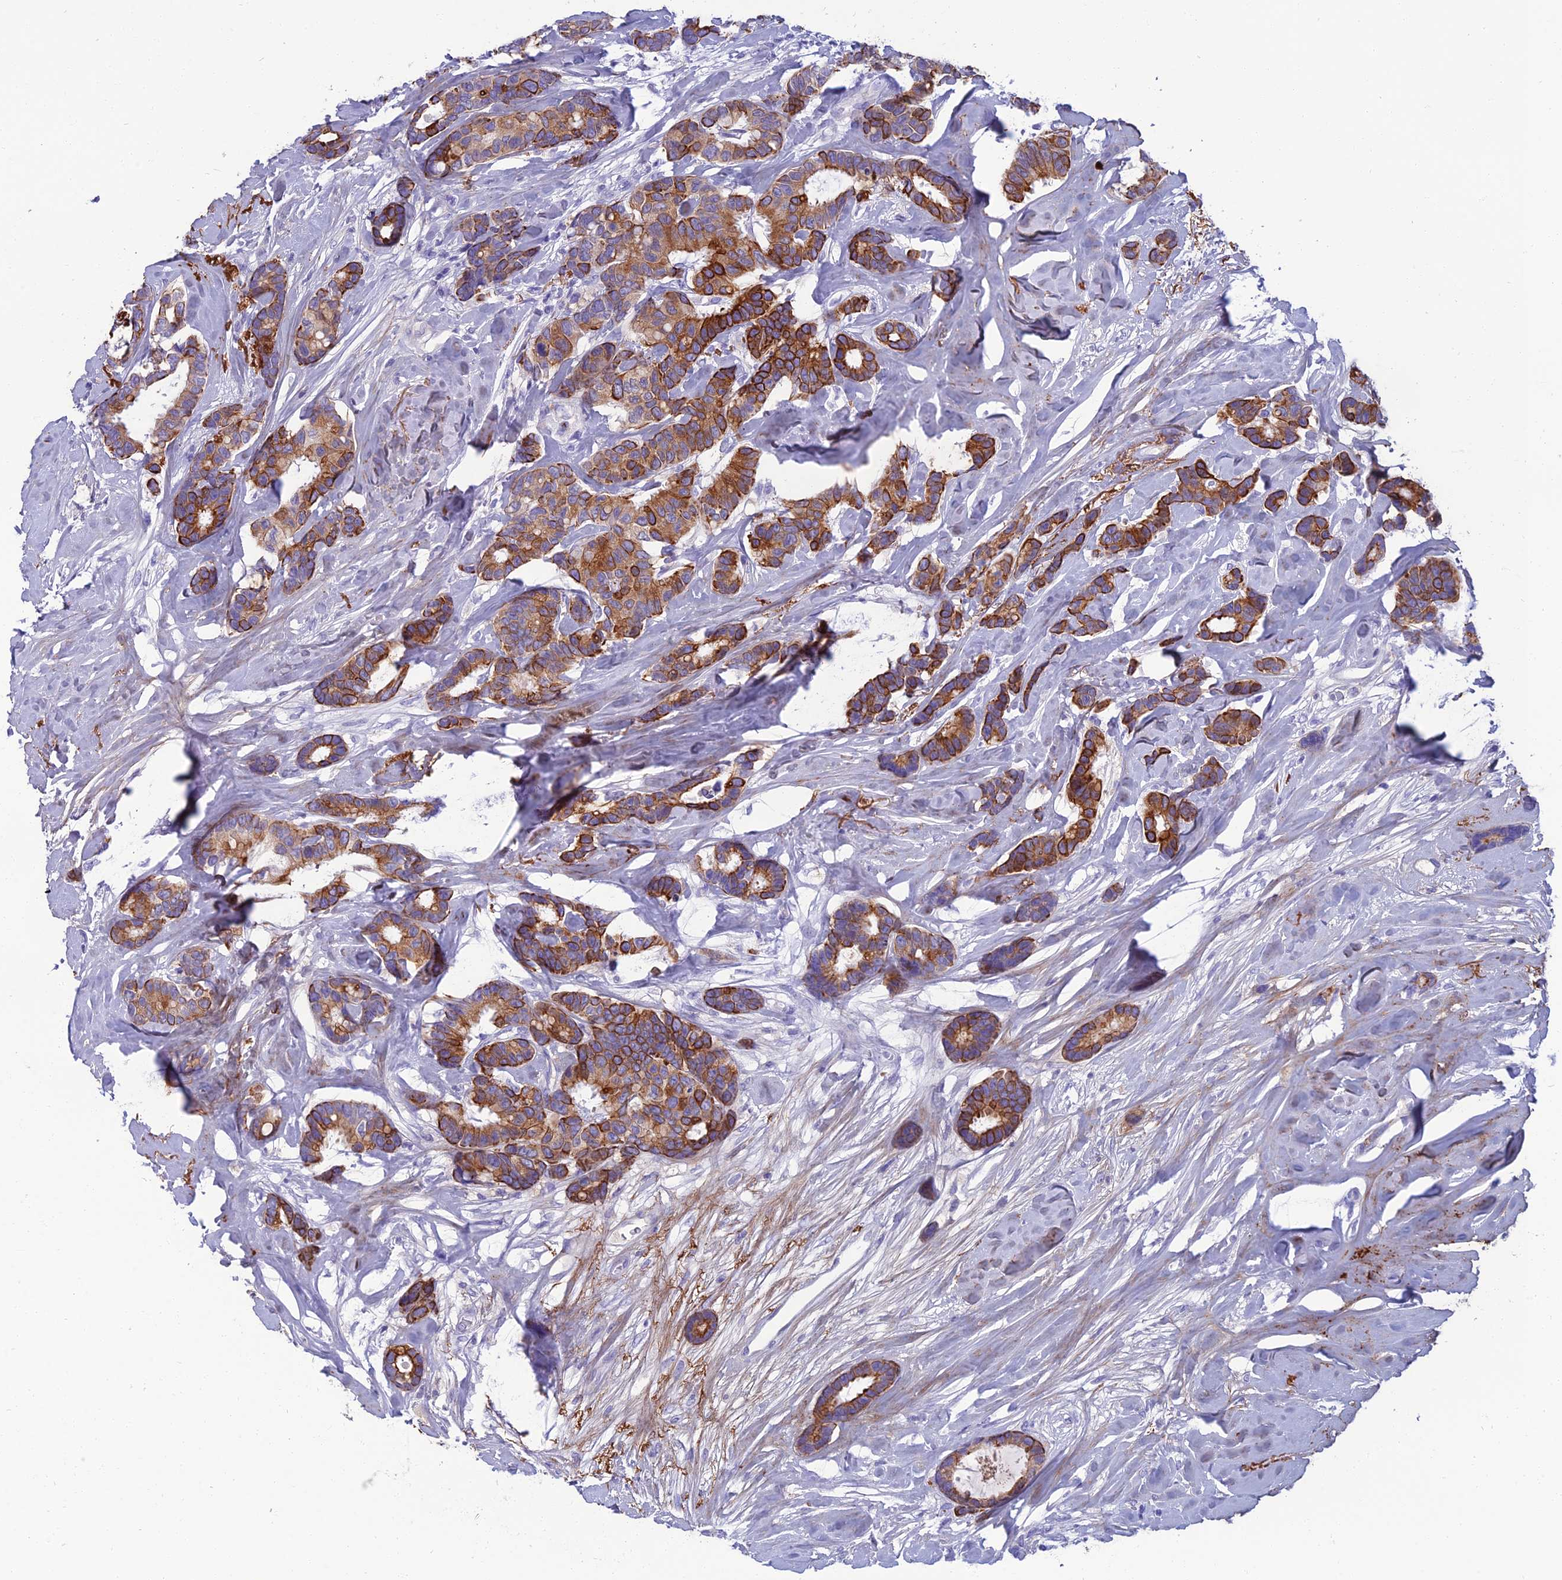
{"staining": {"intensity": "strong", "quantity": ">75%", "location": "cytoplasmic/membranous"}, "tissue": "breast cancer", "cell_type": "Tumor cells", "image_type": "cancer", "snomed": [{"axis": "morphology", "description": "Duct carcinoma"}, {"axis": "topography", "description": "Breast"}], "caption": "Infiltrating ductal carcinoma (breast) stained for a protein shows strong cytoplasmic/membranous positivity in tumor cells.", "gene": "SPTLC3", "patient": {"sex": "female", "age": 87}}